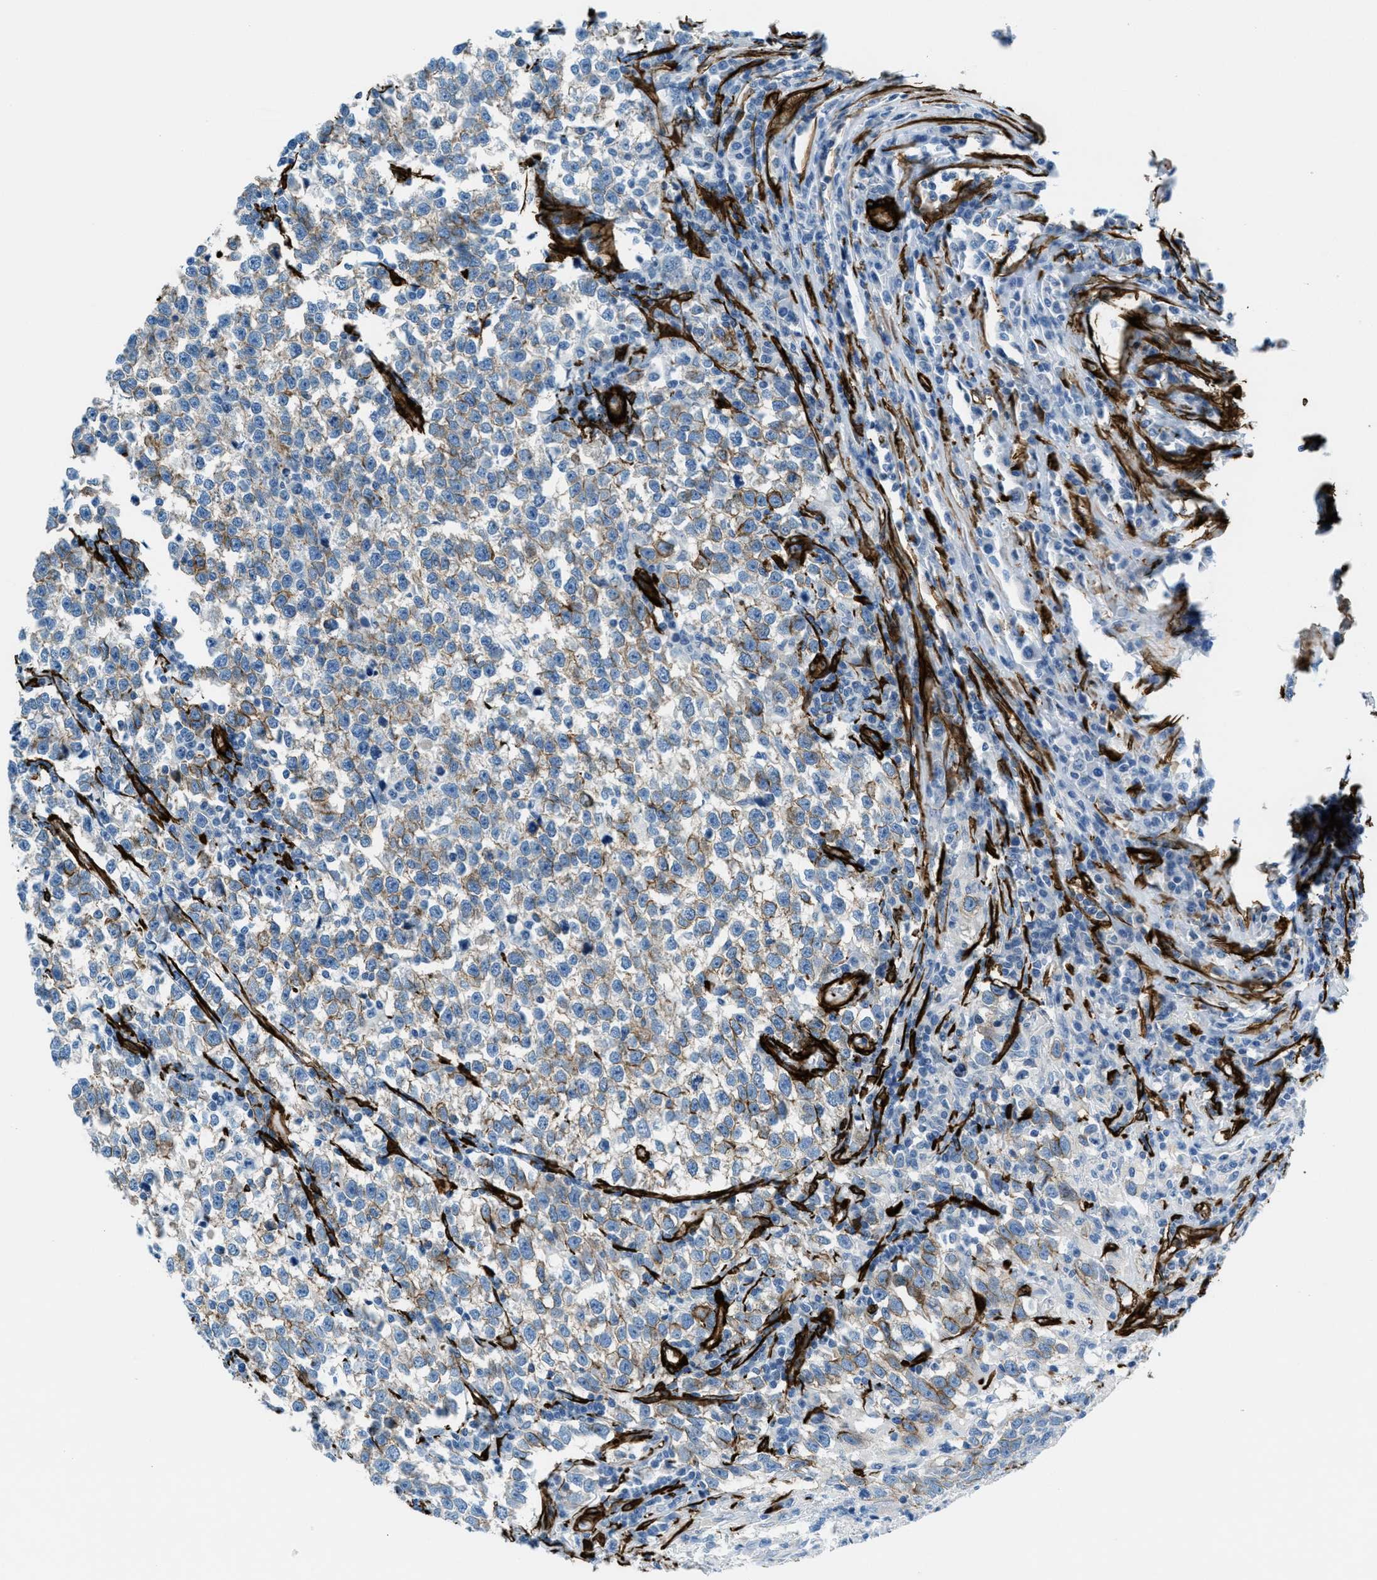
{"staining": {"intensity": "weak", "quantity": "25%-75%", "location": "cytoplasmic/membranous"}, "tissue": "testis cancer", "cell_type": "Tumor cells", "image_type": "cancer", "snomed": [{"axis": "morphology", "description": "Normal tissue, NOS"}, {"axis": "morphology", "description": "Seminoma, NOS"}, {"axis": "topography", "description": "Testis"}], "caption": "Immunohistochemical staining of human testis cancer (seminoma) exhibits weak cytoplasmic/membranous protein staining in approximately 25%-75% of tumor cells.", "gene": "CALD1", "patient": {"sex": "male", "age": 43}}